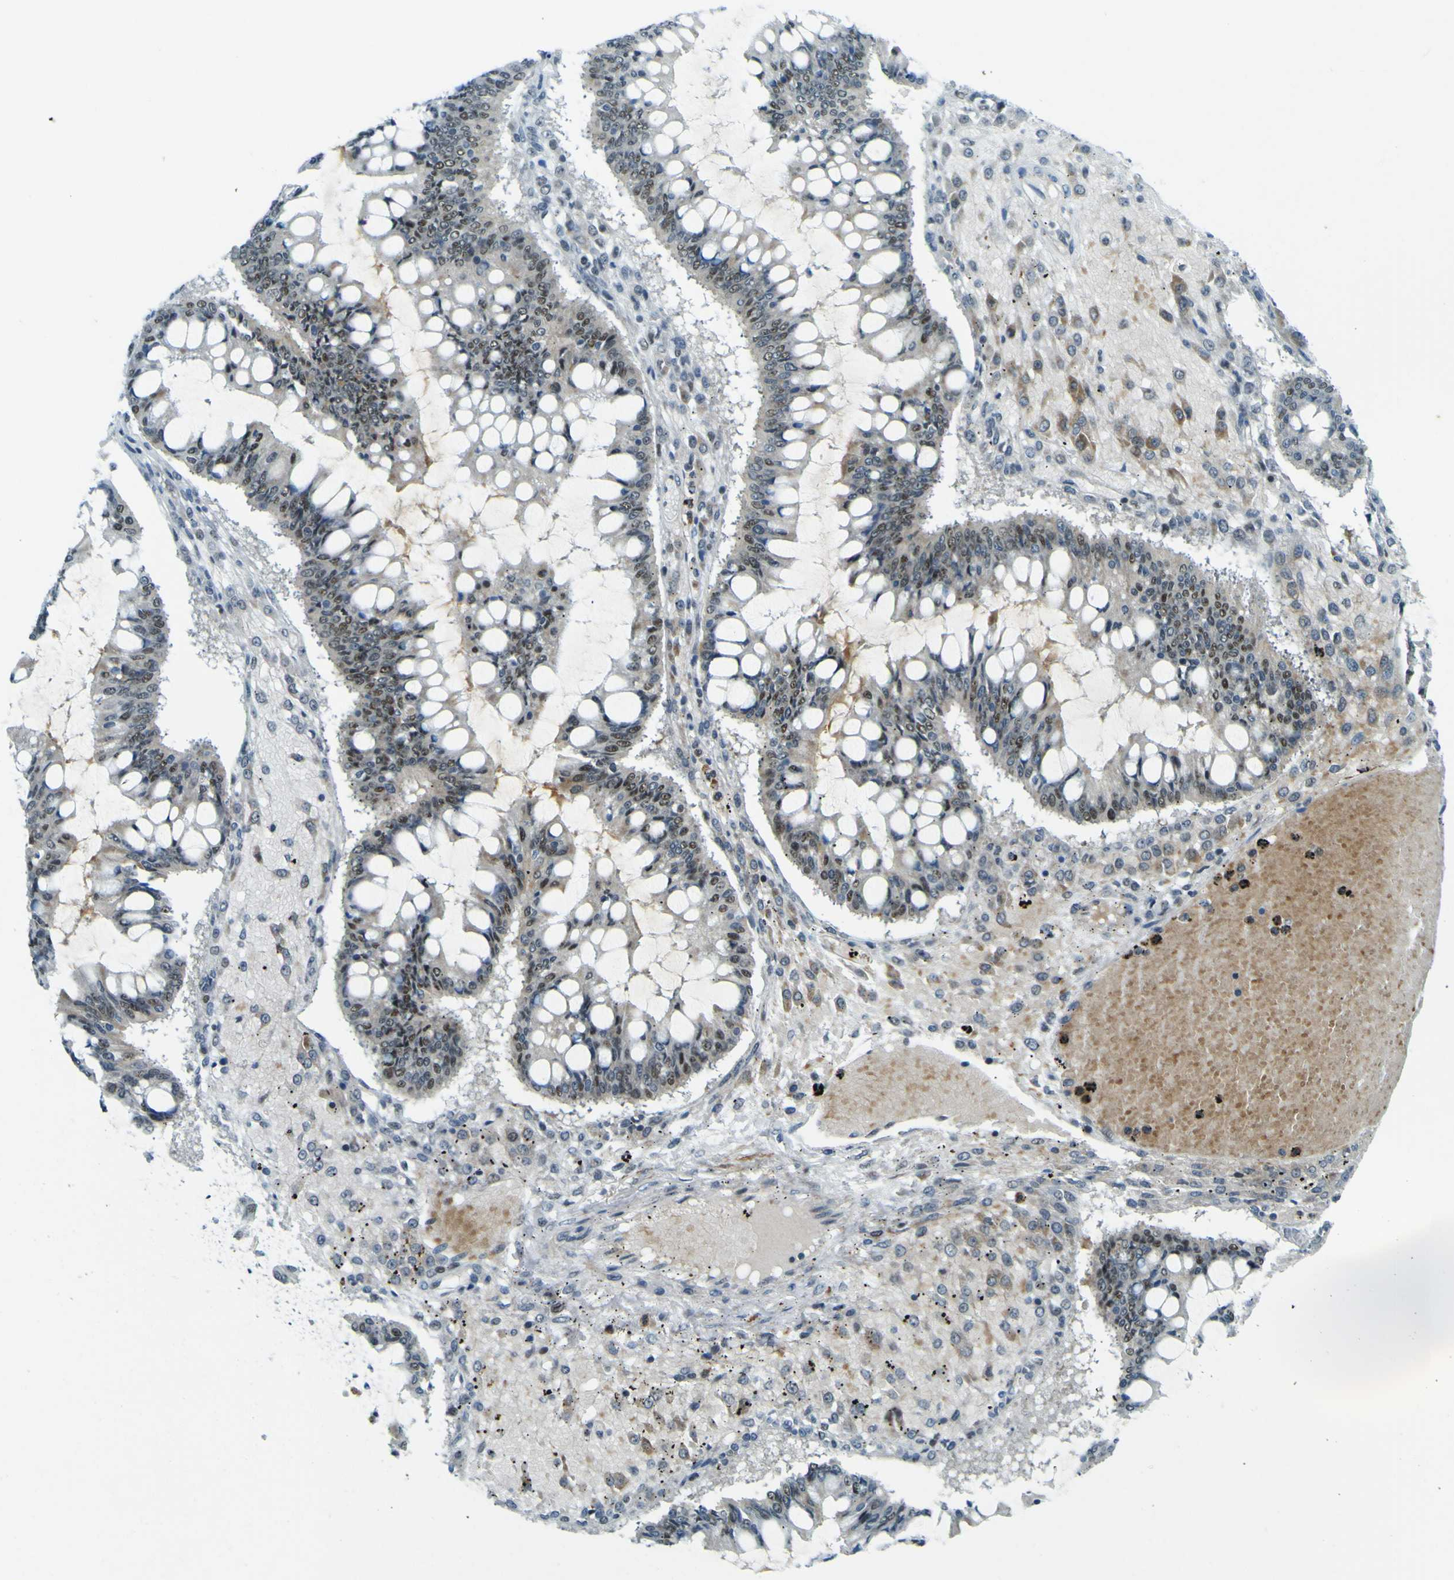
{"staining": {"intensity": "weak", "quantity": "25%-75%", "location": "nuclear"}, "tissue": "ovarian cancer", "cell_type": "Tumor cells", "image_type": "cancer", "snomed": [{"axis": "morphology", "description": "Cystadenocarcinoma, mucinous, NOS"}, {"axis": "topography", "description": "Ovary"}], "caption": "Ovarian mucinous cystadenocarcinoma tissue shows weak nuclear staining in approximately 25%-75% of tumor cells, visualized by immunohistochemistry.", "gene": "CEBPG", "patient": {"sex": "female", "age": 73}}